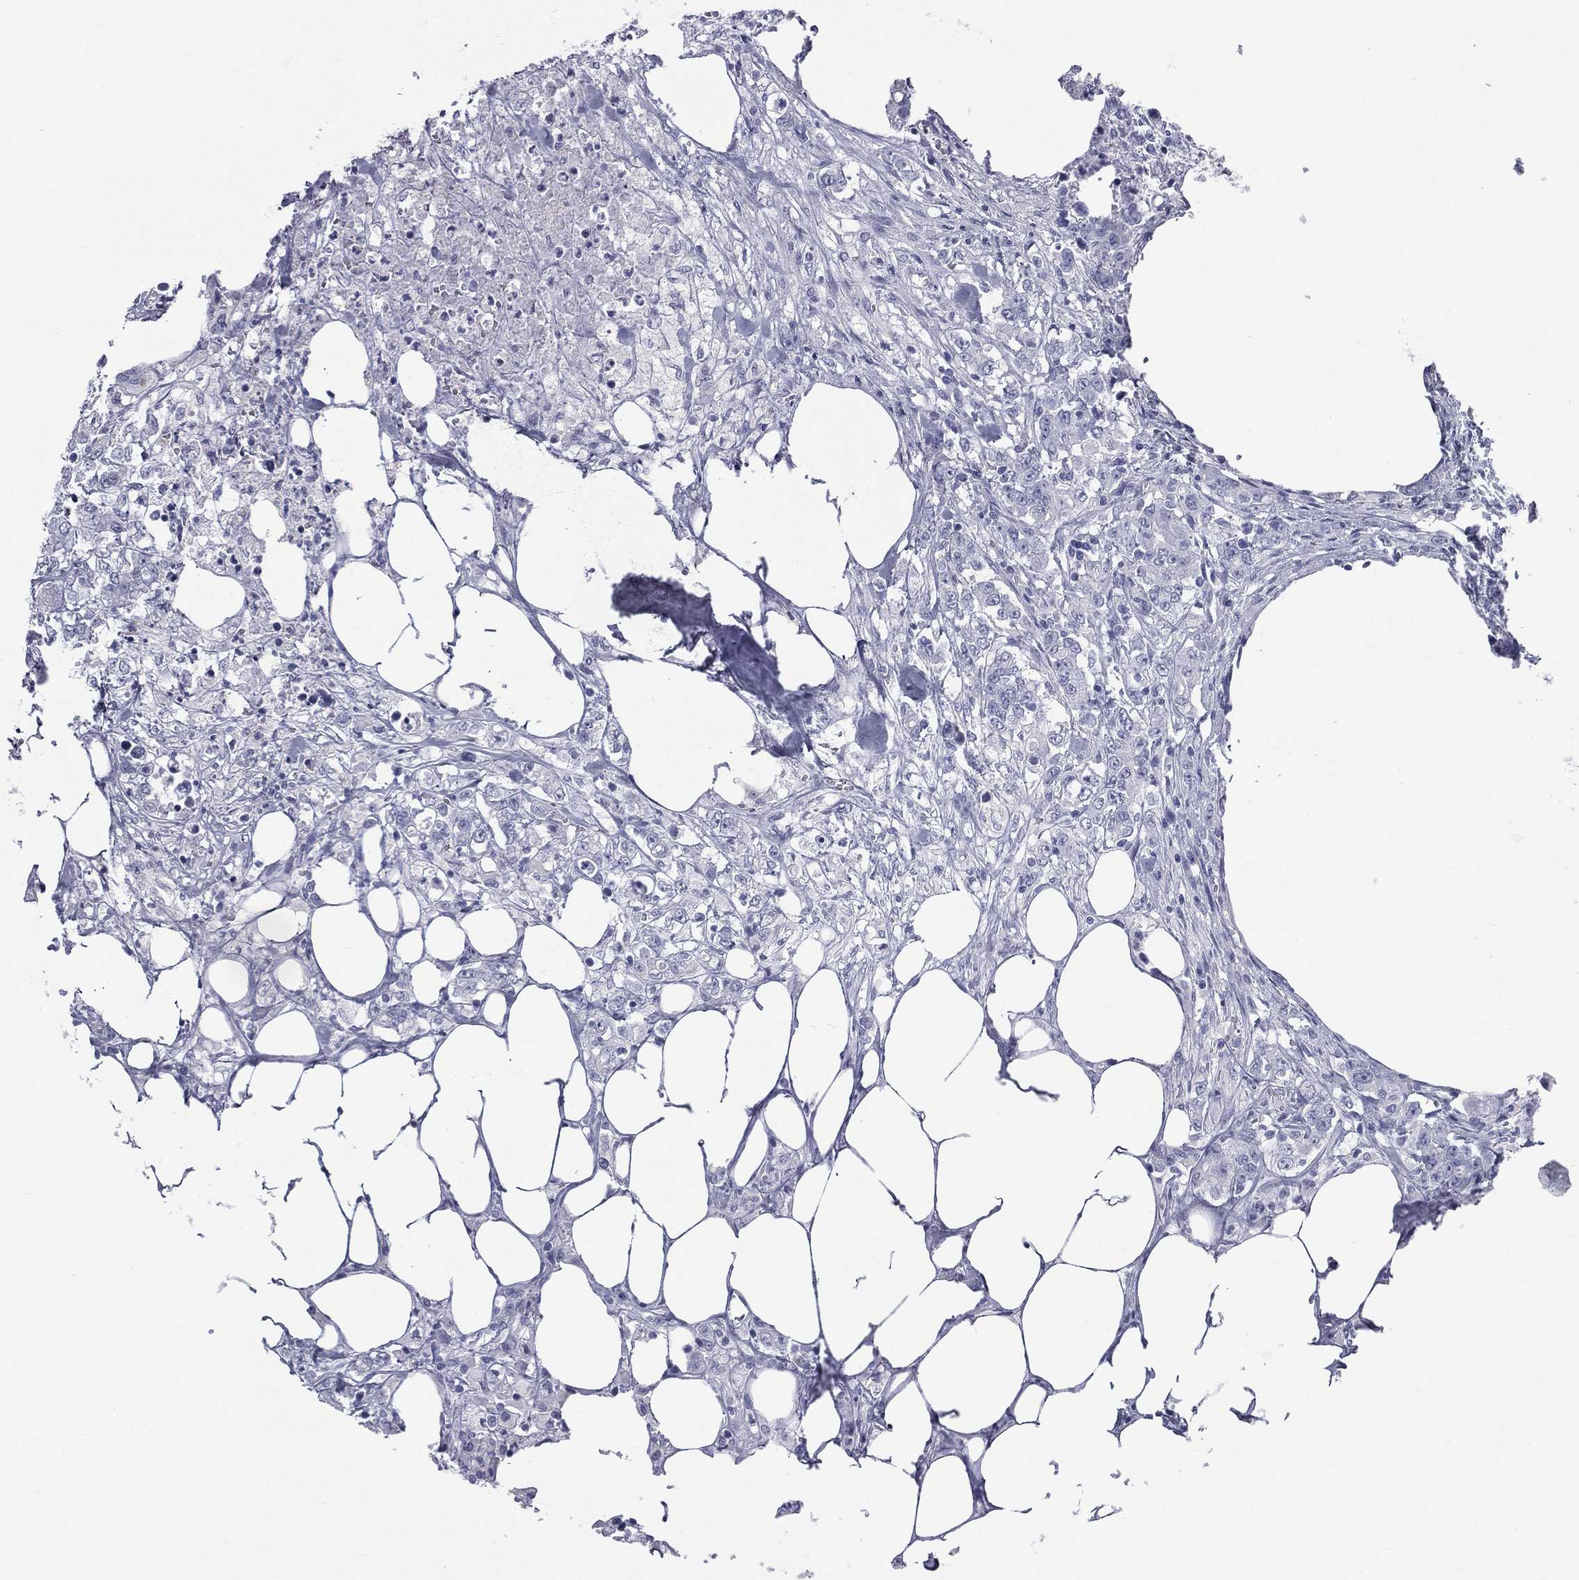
{"staining": {"intensity": "negative", "quantity": "none", "location": "none"}, "tissue": "colorectal cancer", "cell_type": "Tumor cells", "image_type": "cancer", "snomed": [{"axis": "morphology", "description": "Adenocarcinoma, NOS"}, {"axis": "topography", "description": "Colon"}], "caption": "Tumor cells show no significant expression in adenocarcinoma (colorectal). The staining was performed using DAB to visualize the protein expression in brown, while the nuclei were stained in blue with hematoxylin (Magnification: 20x).", "gene": "MLN", "patient": {"sex": "female", "age": 48}}